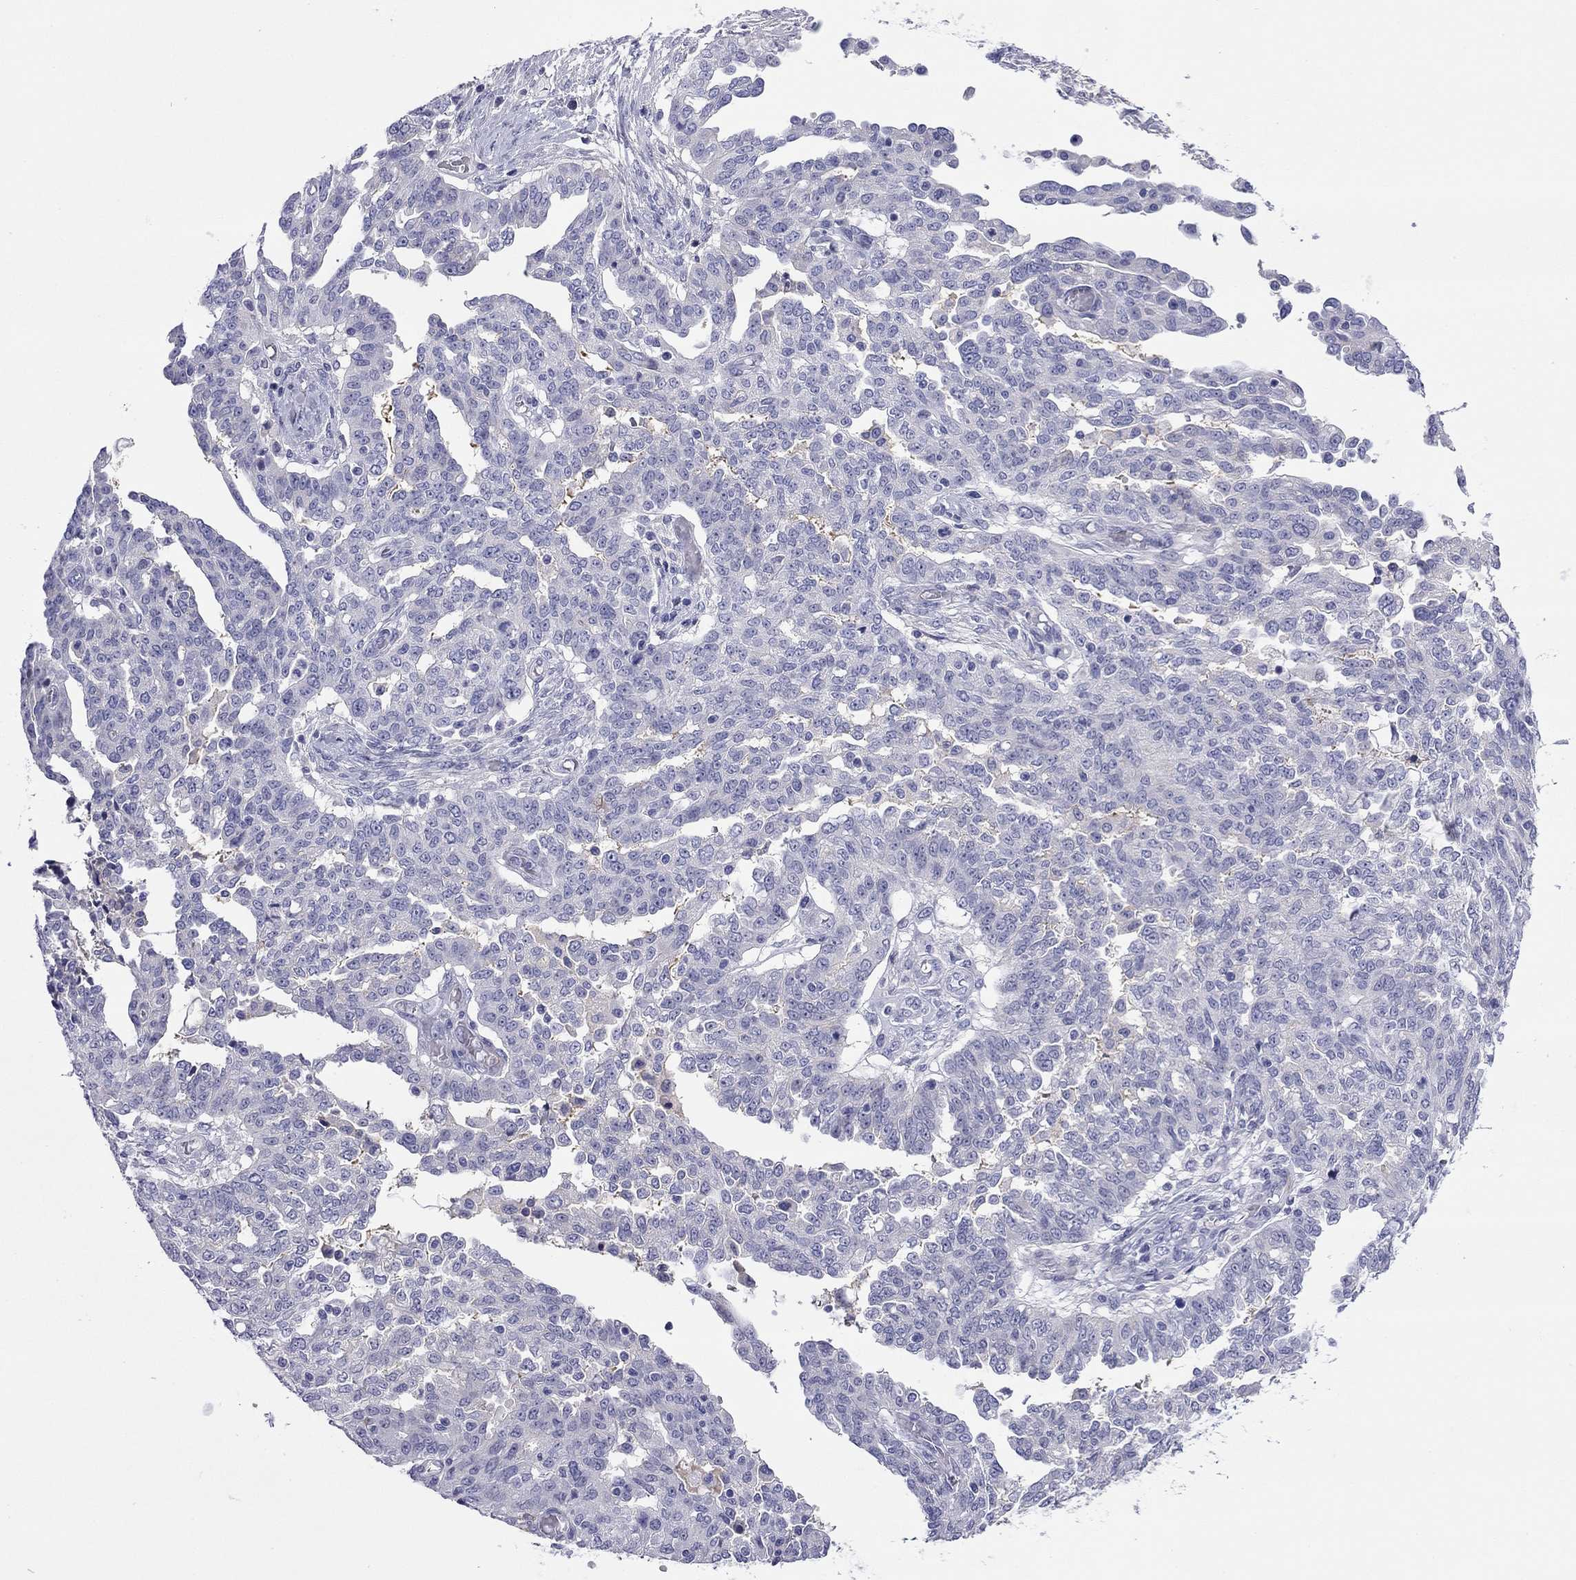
{"staining": {"intensity": "negative", "quantity": "none", "location": "none"}, "tissue": "ovarian cancer", "cell_type": "Tumor cells", "image_type": "cancer", "snomed": [{"axis": "morphology", "description": "Cystadenocarcinoma, serous, NOS"}, {"axis": "topography", "description": "Ovary"}], "caption": "This is an immunohistochemistry (IHC) photomicrograph of human ovarian cancer (serous cystadenocarcinoma). There is no staining in tumor cells.", "gene": "CMYA5", "patient": {"sex": "female", "age": 67}}